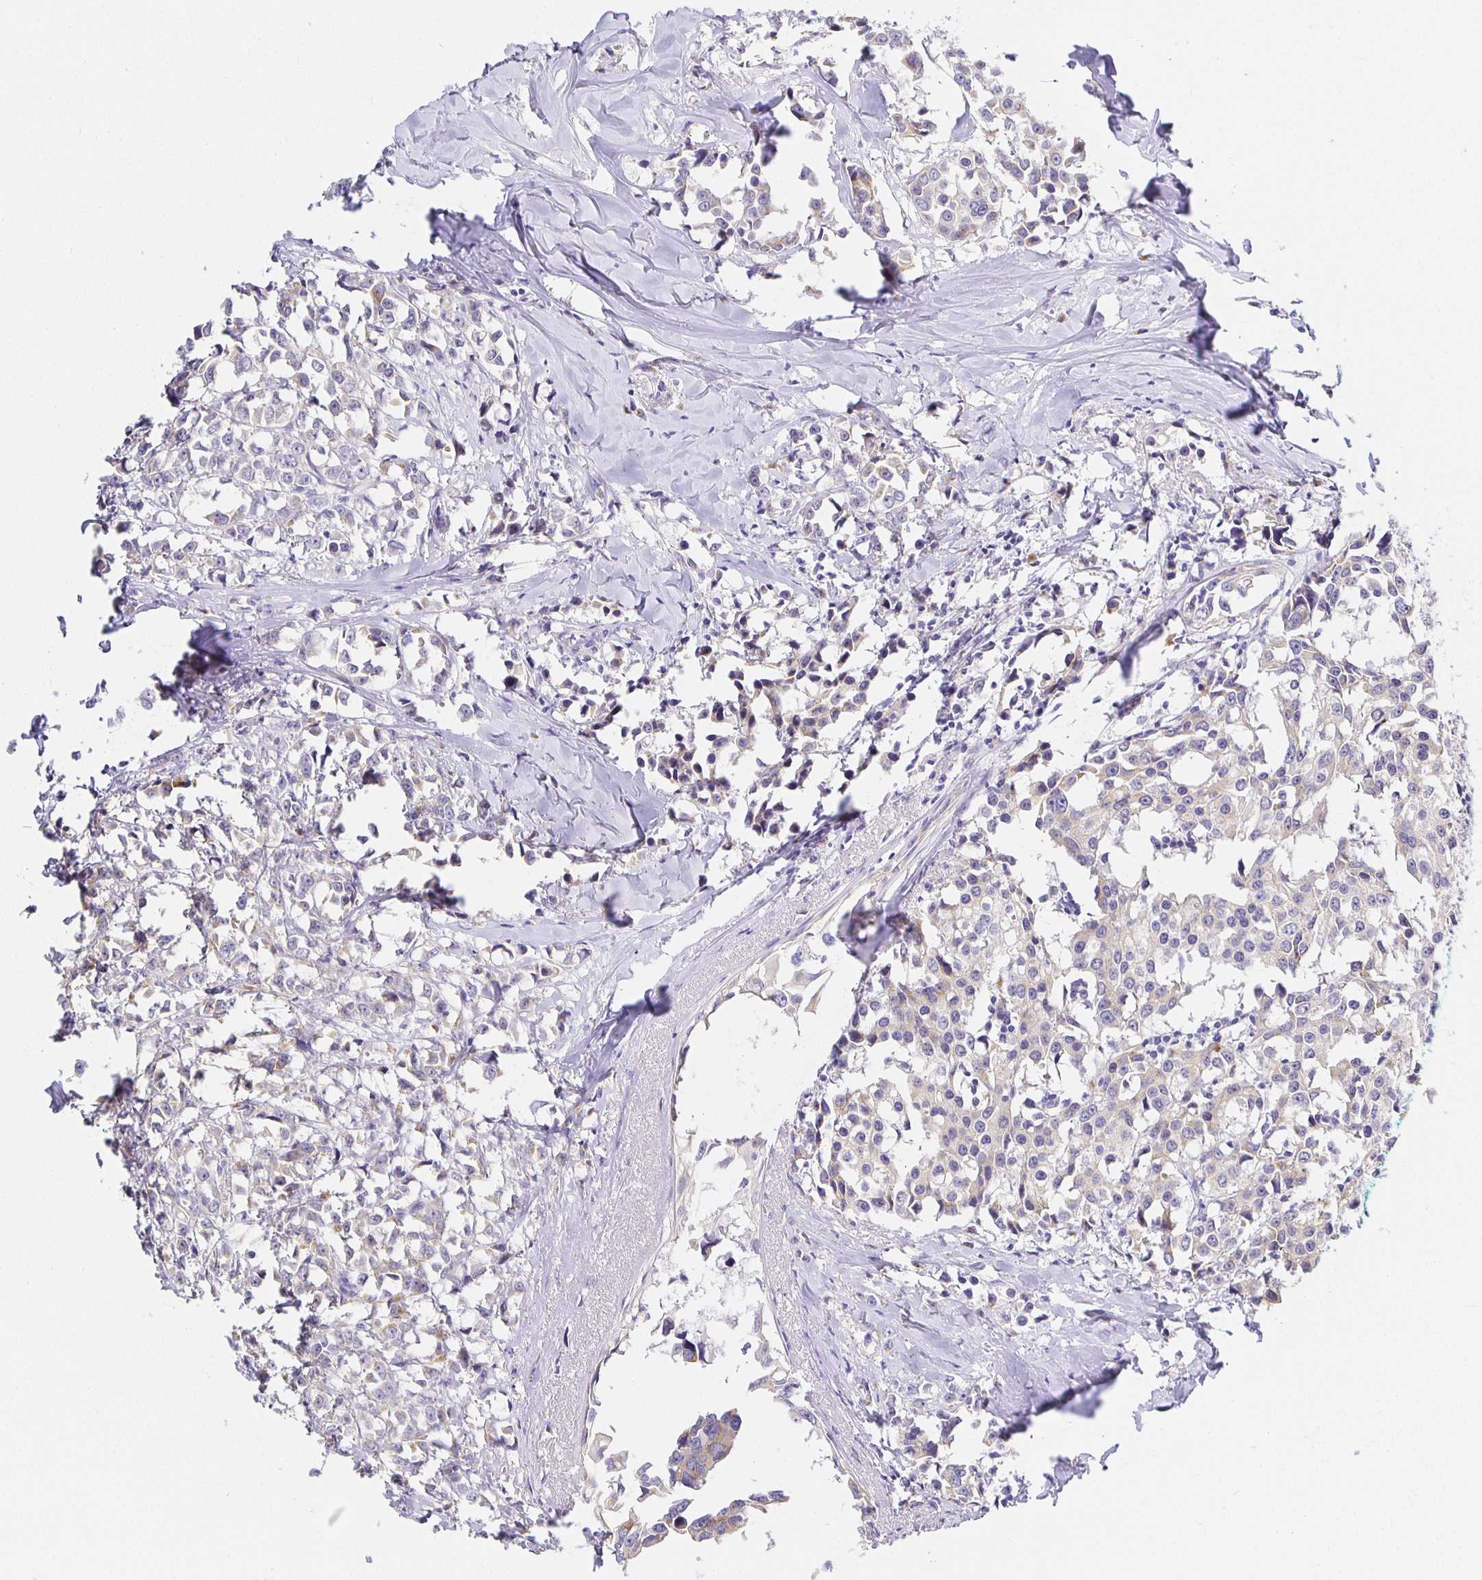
{"staining": {"intensity": "weak", "quantity": "25%-75%", "location": "cytoplasmic/membranous"}, "tissue": "breast cancer", "cell_type": "Tumor cells", "image_type": "cancer", "snomed": [{"axis": "morphology", "description": "Duct carcinoma"}, {"axis": "topography", "description": "Breast"}], "caption": "Immunohistochemistry (IHC) staining of breast invasive ductal carcinoma, which reveals low levels of weak cytoplasmic/membranous staining in approximately 25%-75% of tumor cells indicating weak cytoplasmic/membranous protein staining. The staining was performed using DAB (3,3'-diaminobenzidine) (brown) for protein detection and nuclei were counterstained in hematoxylin (blue).", "gene": "OPALIN", "patient": {"sex": "female", "age": 80}}